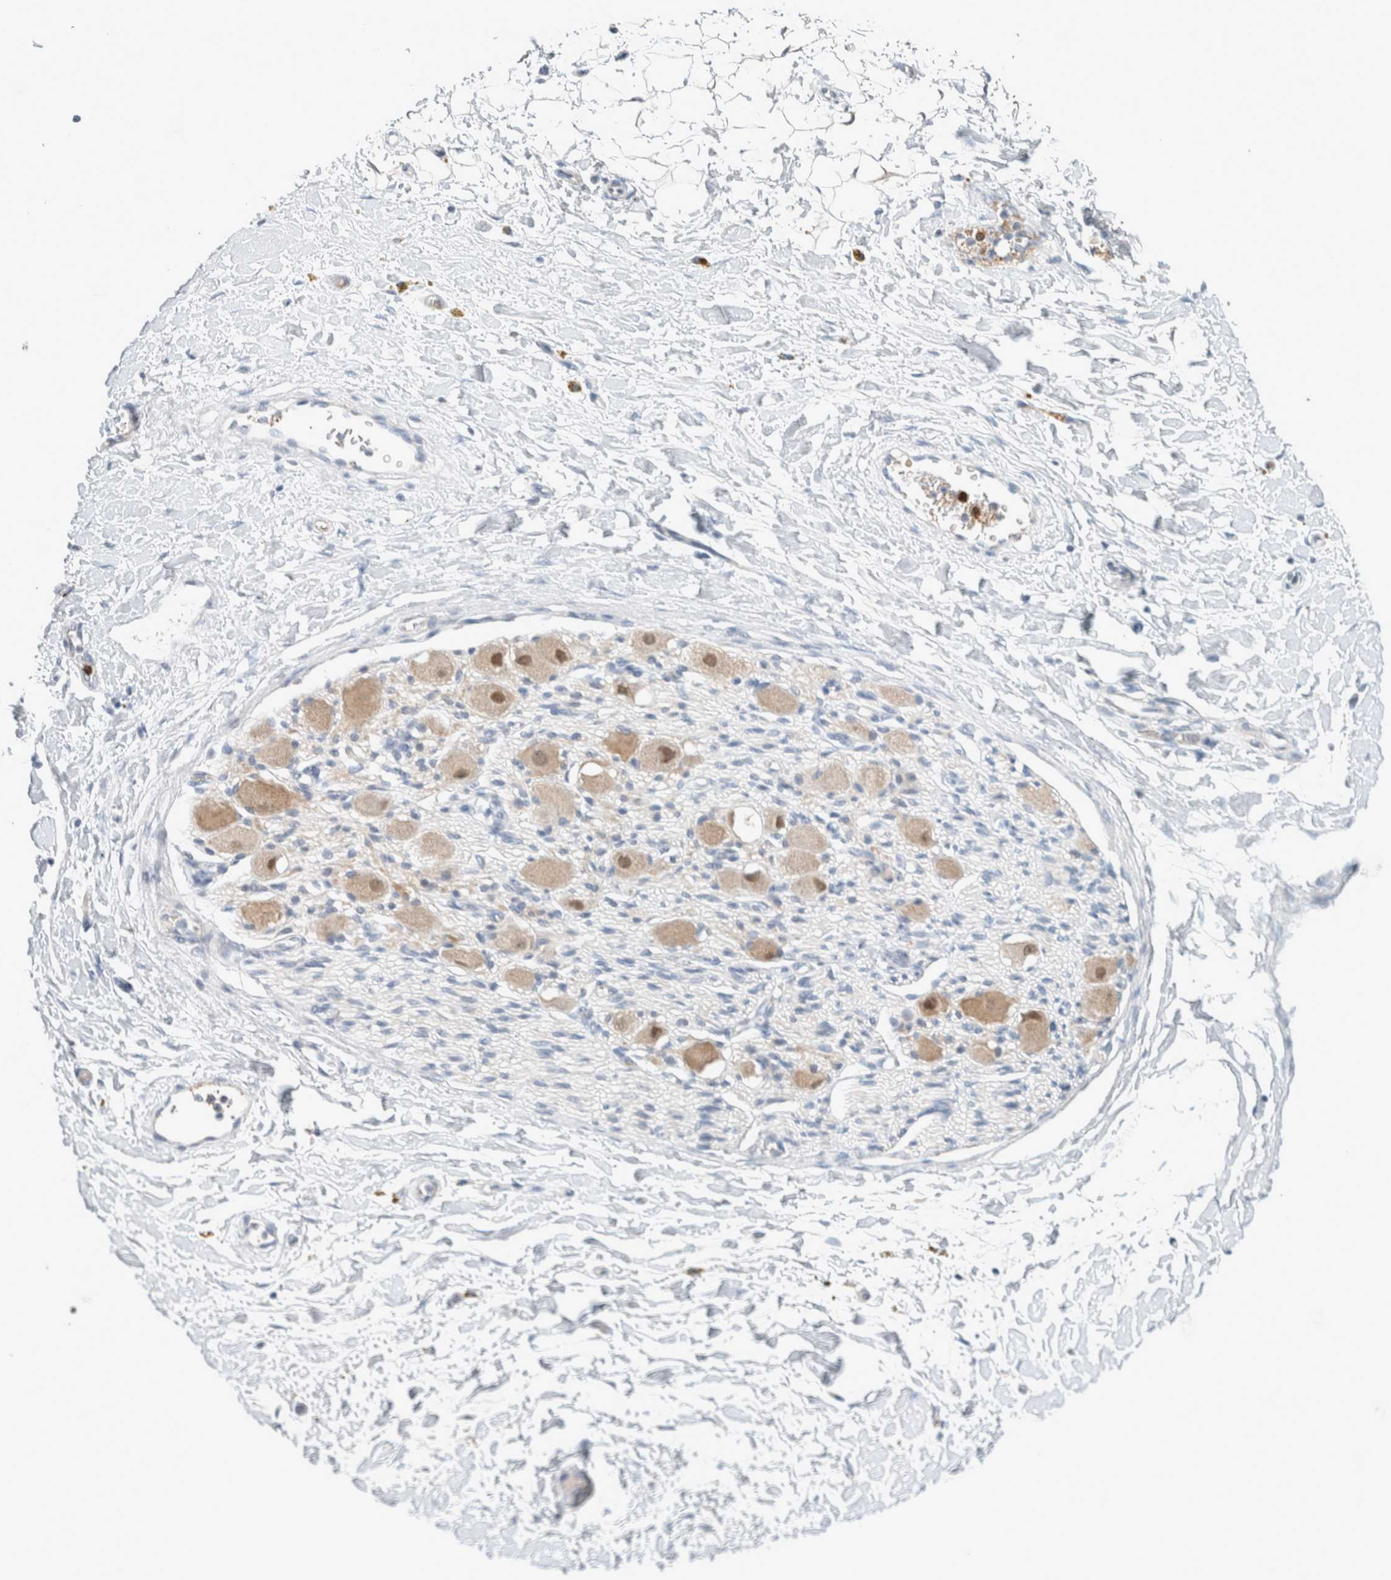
{"staining": {"intensity": "negative", "quantity": "none", "location": "none"}, "tissue": "adipose tissue", "cell_type": "Adipocytes", "image_type": "normal", "snomed": [{"axis": "morphology", "description": "Normal tissue, NOS"}, {"axis": "topography", "description": "Kidney"}, {"axis": "topography", "description": "Peripheral nerve tissue"}], "caption": "Immunohistochemistry (IHC) histopathology image of normal adipose tissue: adipose tissue stained with DAB (3,3'-diaminobenzidine) demonstrates no significant protein expression in adipocytes.", "gene": "CRAT", "patient": {"sex": "male", "age": 7}}